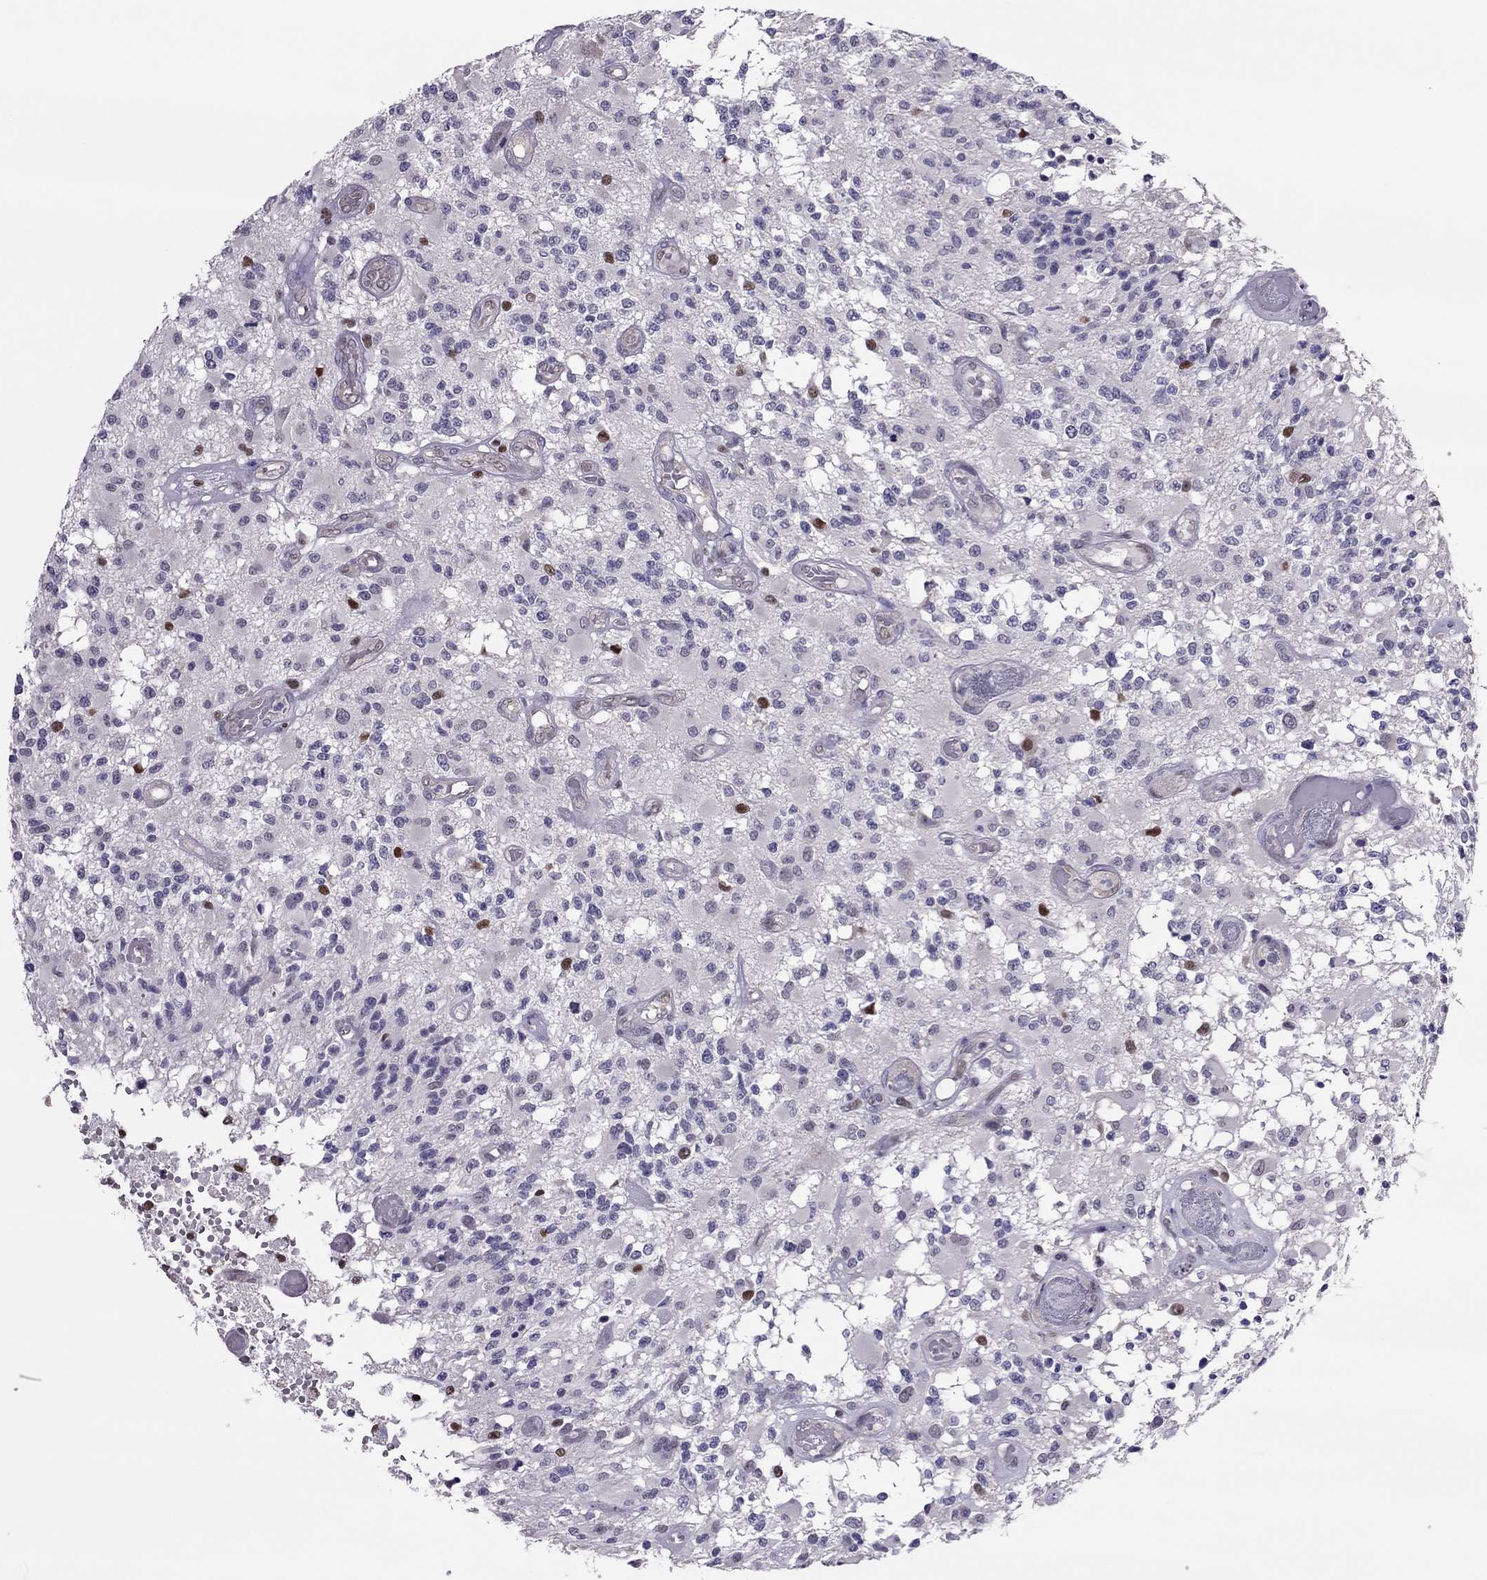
{"staining": {"intensity": "negative", "quantity": "none", "location": "none"}, "tissue": "glioma", "cell_type": "Tumor cells", "image_type": "cancer", "snomed": [{"axis": "morphology", "description": "Glioma, malignant, High grade"}, {"axis": "topography", "description": "Brain"}], "caption": "A high-resolution photomicrograph shows IHC staining of glioma, which demonstrates no significant positivity in tumor cells. The staining was performed using DAB to visualize the protein expression in brown, while the nuclei were stained in blue with hematoxylin (Magnification: 20x).", "gene": "SPINT3", "patient": {"sex": "female", "age": 63}}